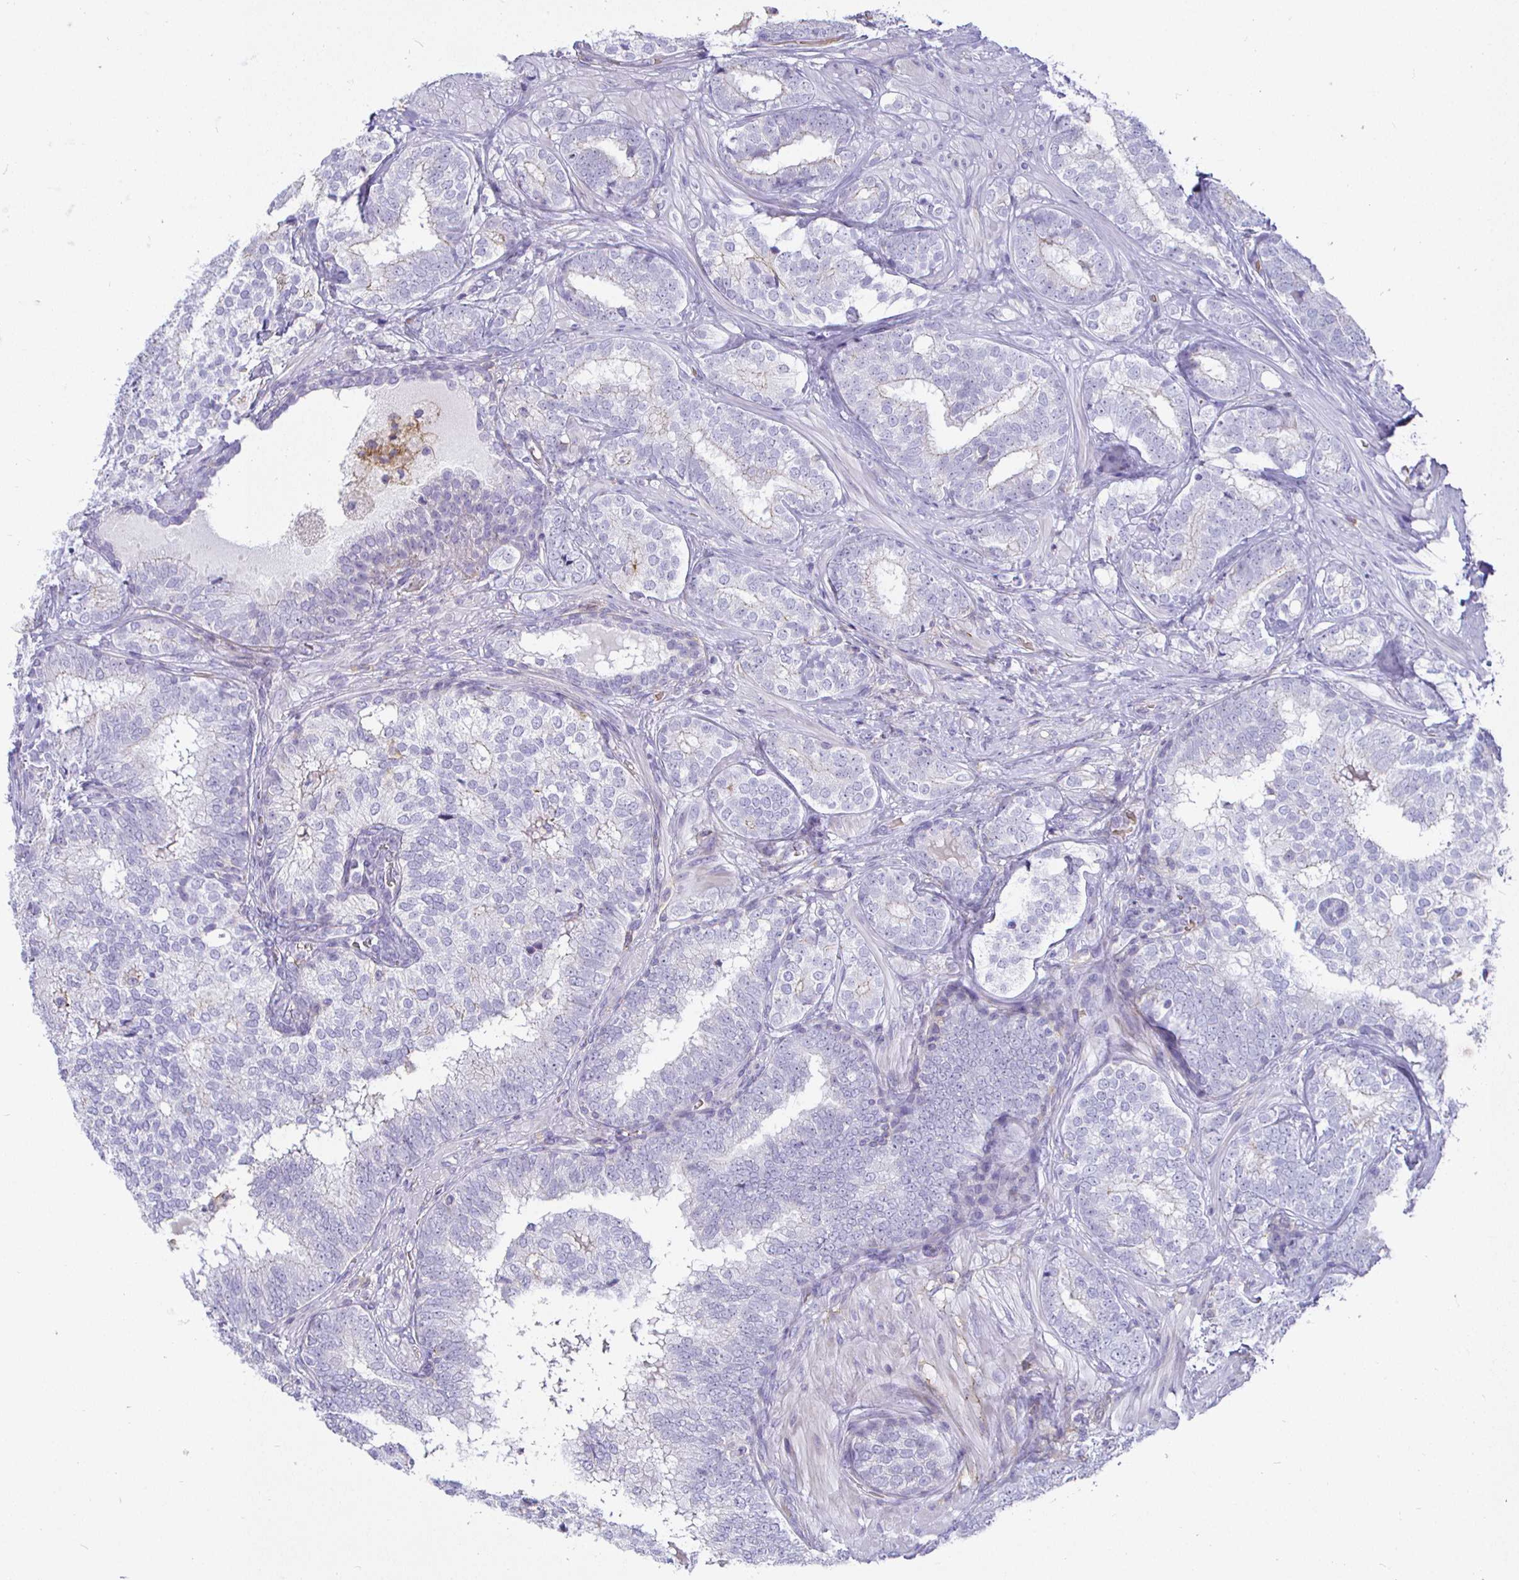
{"staining": {"intensity": "negative", "quantity": "none", "location": "none"}, "tissue": "prostate cancer", "cell_type": "Tumor cells", "image_type": "cancer", "snomed": [{"axis": "morphology", "description": "Adenocarcinoma, High grade"}, {"axis": "topography", "description": "Prostate"}], "caption": "There is no significant expression in tumor cells of high-grade adenocarcinoma (prostate).", "gene": "SIRPA", "patient": {"sex": "male", "age": 72}}